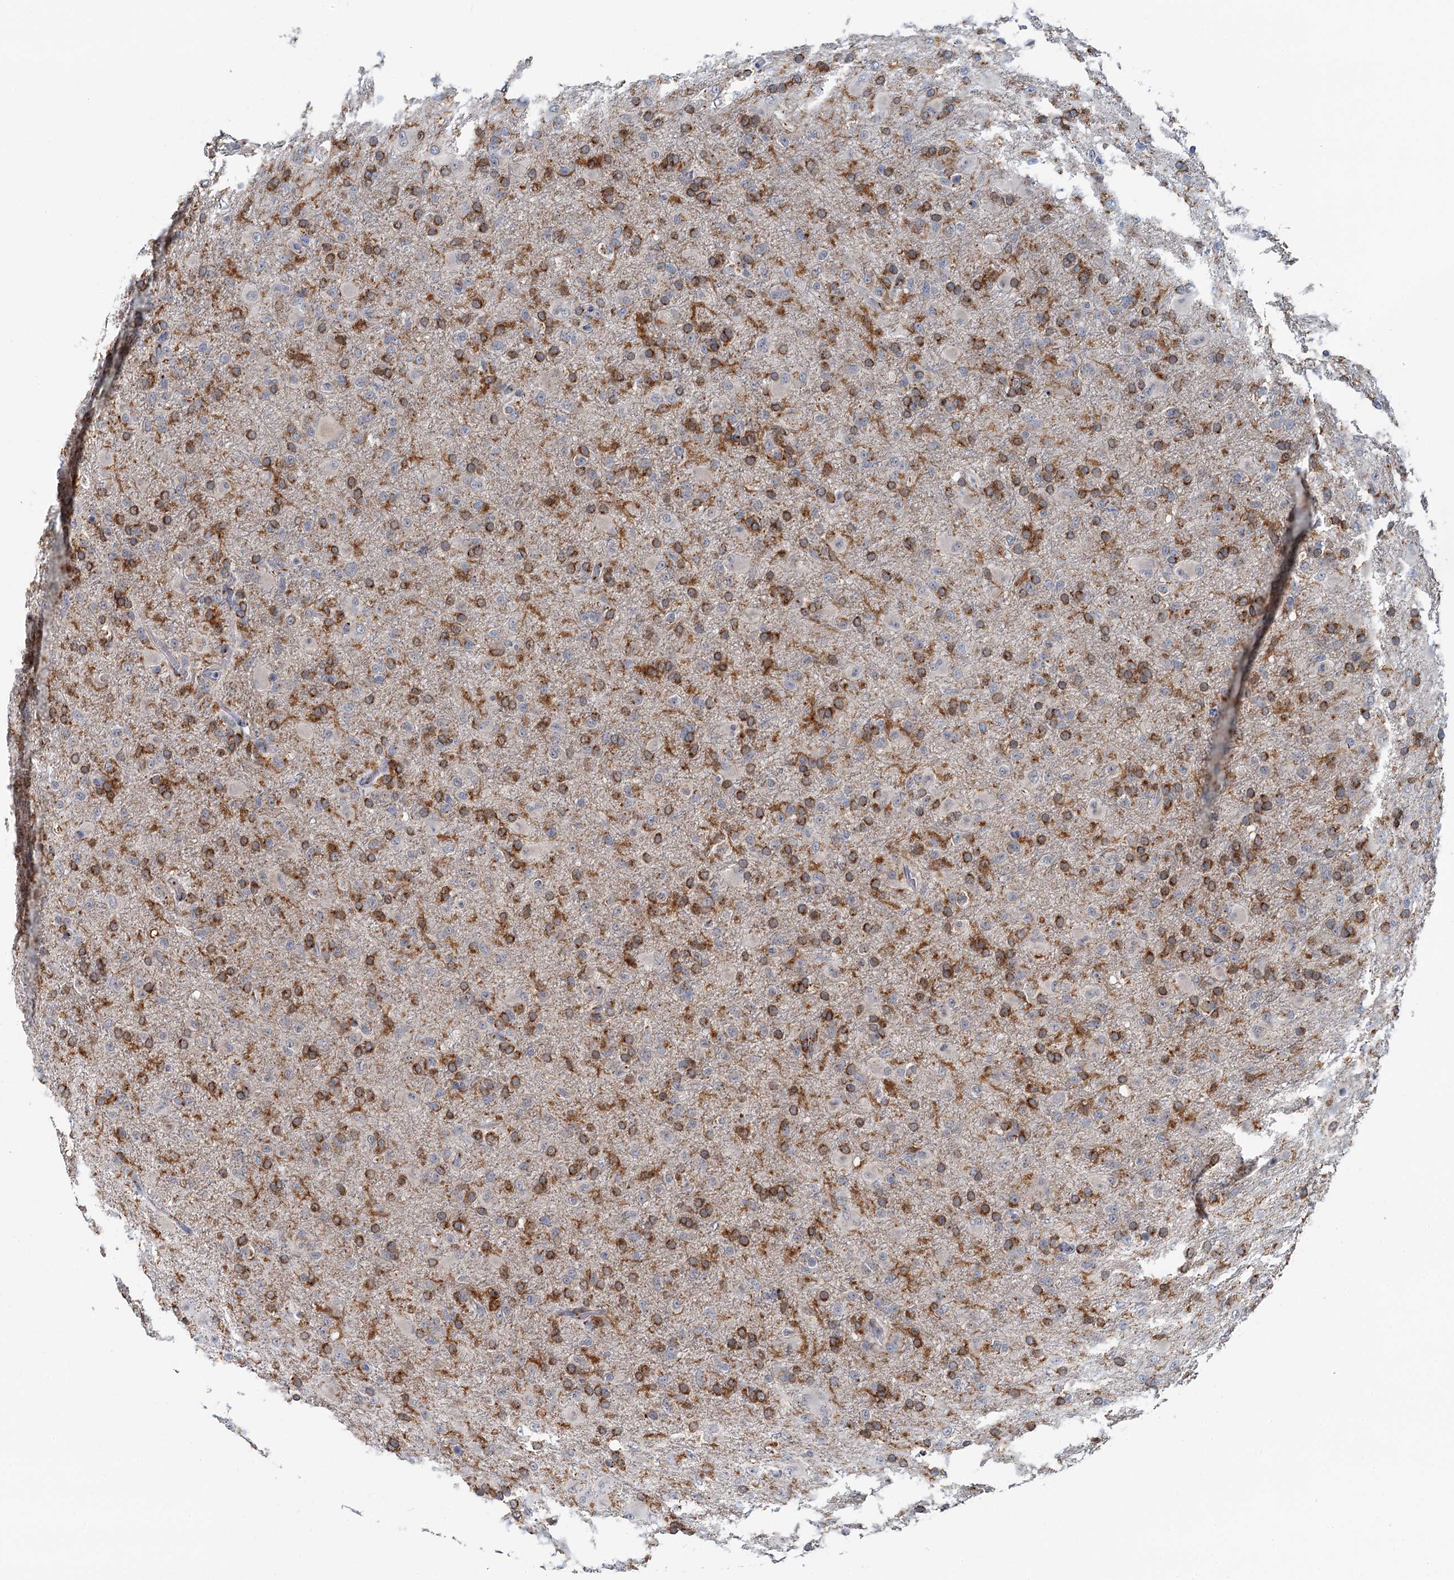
{"staining": {"intensity": "strong", "quantity": ">75%", "location": "cytoplasmic/membranous"}, "tissue": "glioma", "cell_type": "Tumor cells", "image_type": "cancer", "snomed": [{"axis": "morphology", "description": "Glioma, malignant, Low grade"}, {"axis": "topography", "description": "Brain"}], "caption": "IHC (DAB (3,3'-diaminobenzidine)) staining of human glioma displays strong cytoplasmic/membranous protein expression in about >75% of tumor cells.", "gene": "BET1L", "patient": {"sex": "male", "age": 65}}